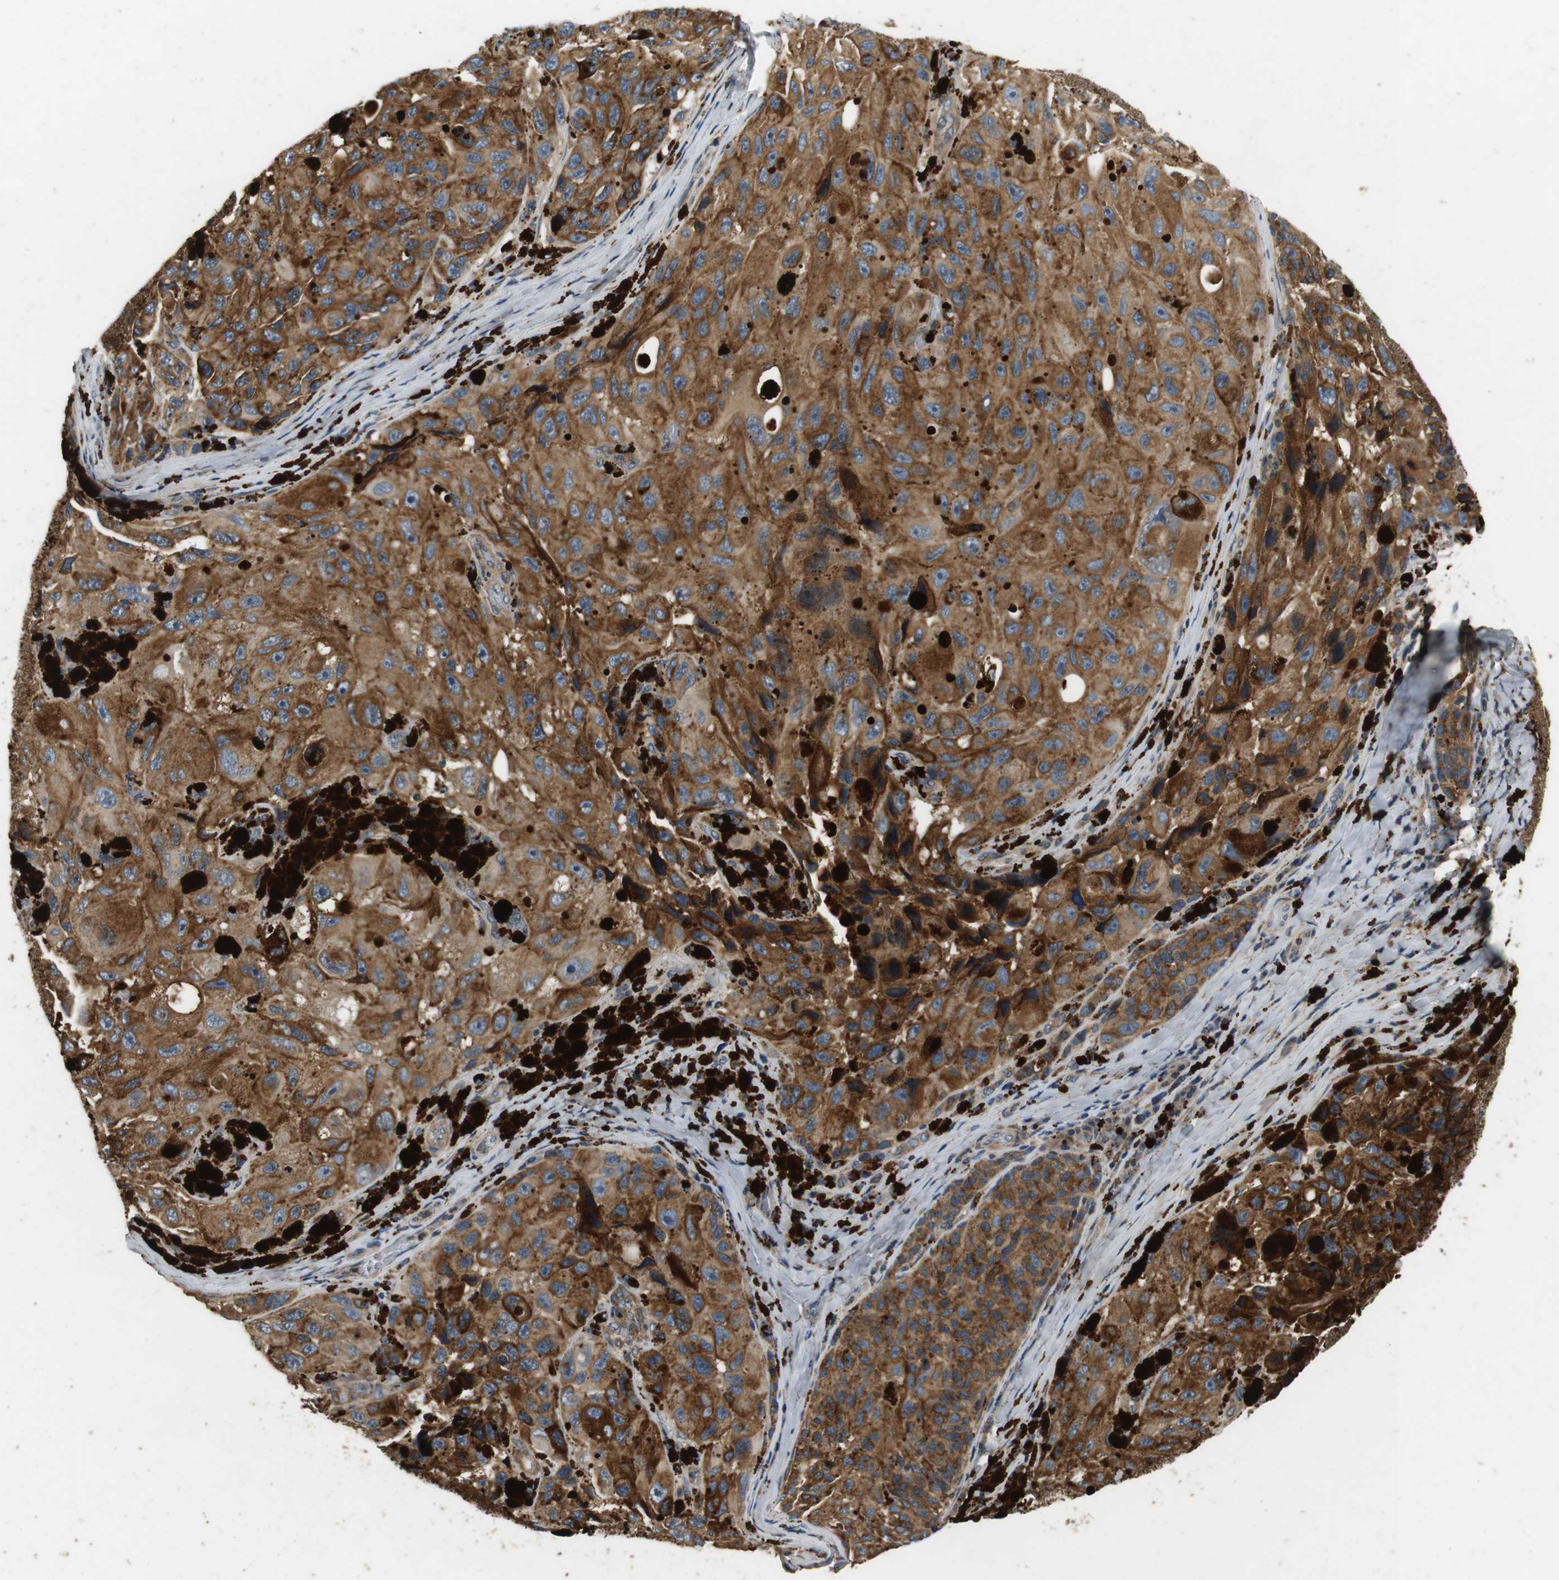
{"staining": {"intensity": "moderate", "quantity": ">75%", "location": "cytoplasmic/membranous"}, "tissue": "melanoma", "cell_type": "Tumor cells", "image_type": "cancer", "snomed": [{"axis": "morphology", "description": "Malignant melanoma, NOS"}, {"axis": "topography", "description": "Skin"}], "caption": "Moderate cytoplasmic/membranous expression for a protein is identified in approximately >75% of tumor cells of malignant melanoma using immunohistochemistry (IHC).", "gene": "TXNRD1", "patient": {"sex": "female", "age": 73}}